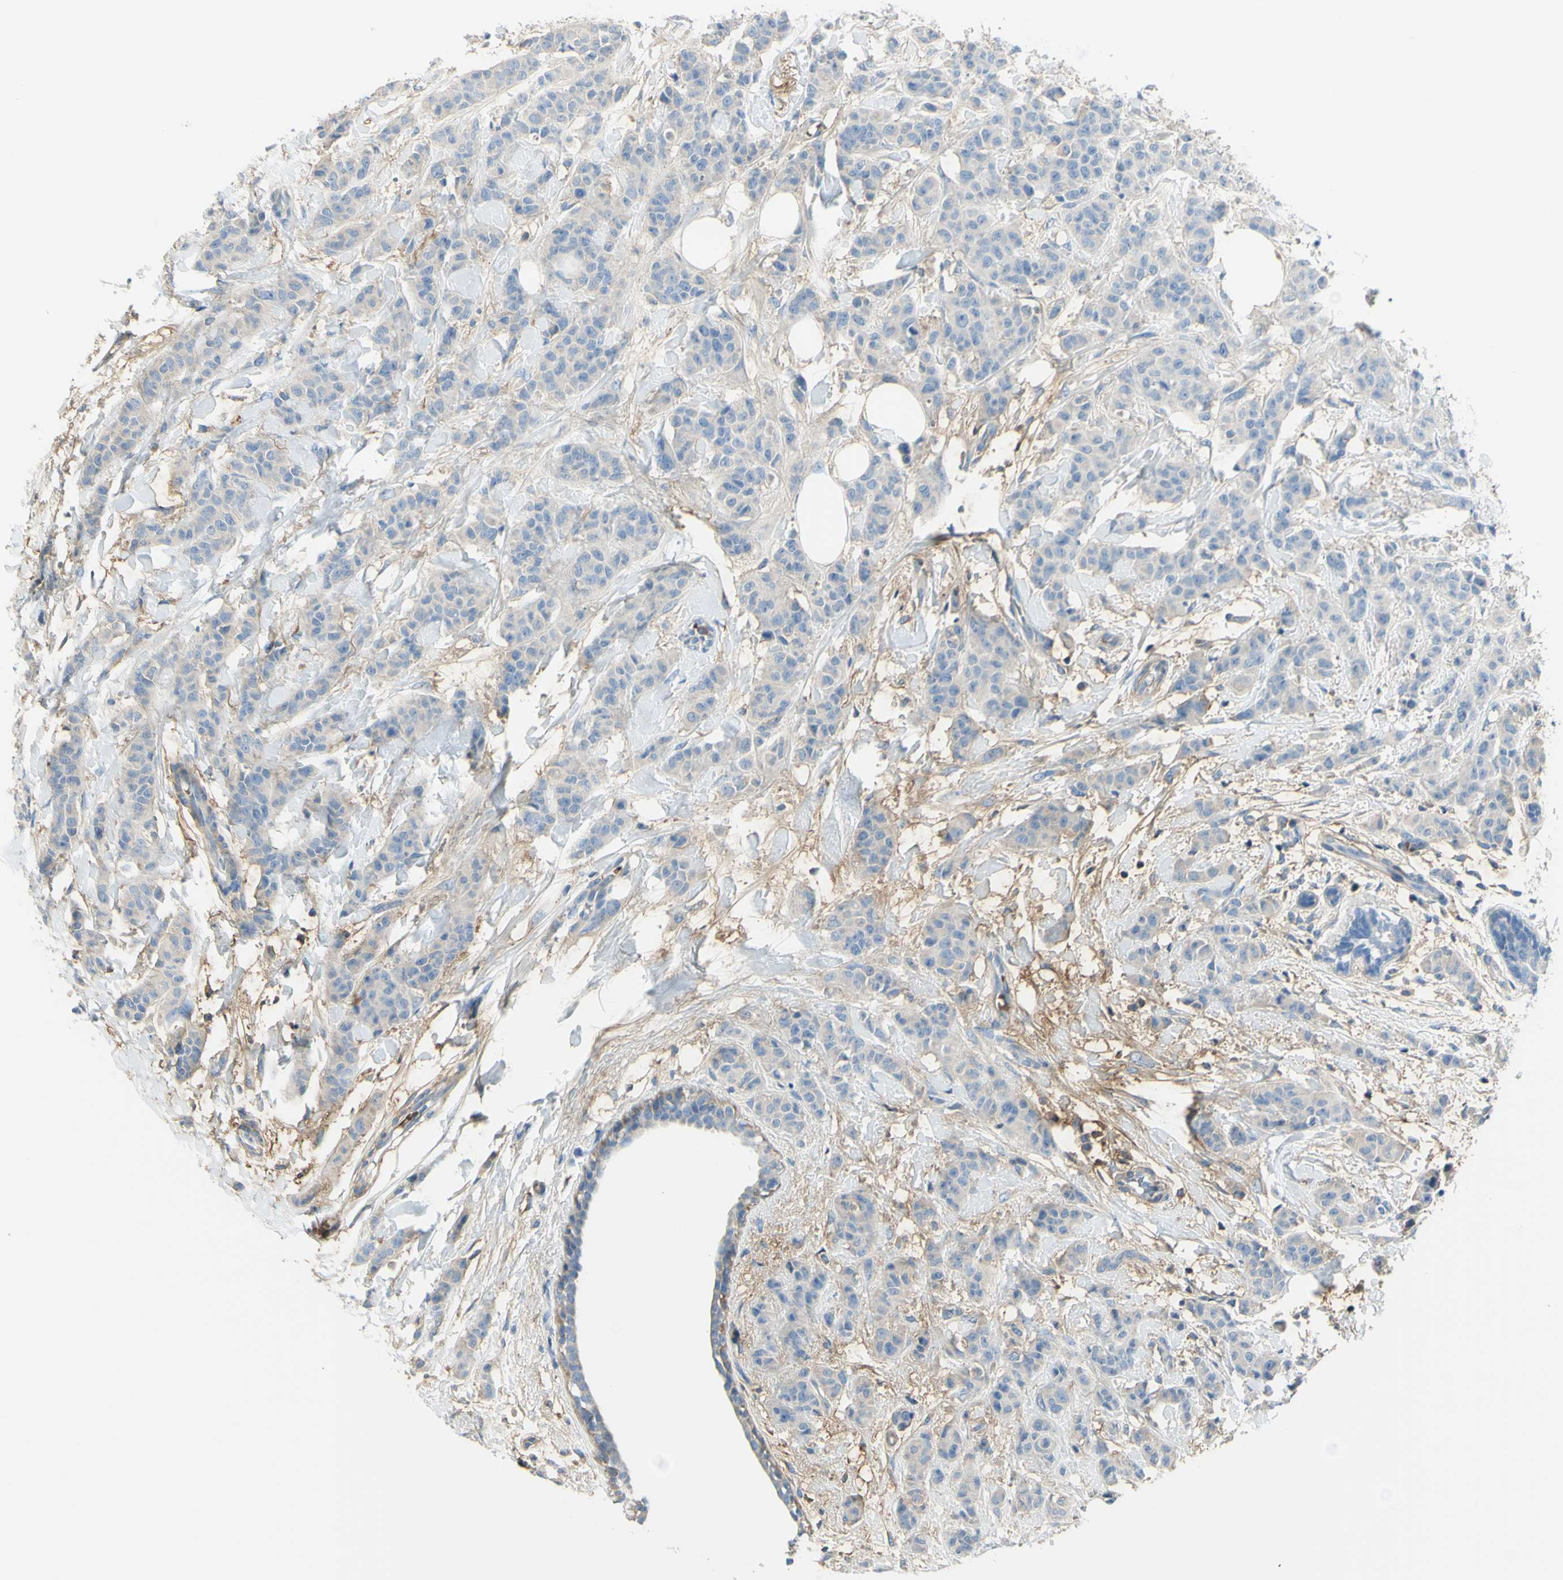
{"staining": {"intensity": "negative", "quantity": "none", "location": "none"}, "tissue": "breast cancer", "cell_type": "Tumor cells", "image_type": "cancer", "snomed": [{"axis": "morphology", "description": "Normal tissue, NOS"}, {"axis": "morphology", "description": "Duct carcinoma"}, {"axis": "topography", "description": "Breast"}], "caption": "Immunohistochemistry (IHC) micrograph of human intraductal carcinoma (breast) stained for a protein (brown), which shows no expression in tumor cells. (DAB (3,3'-diaminobenzidine) IHC visualized using brightfield microscopy, high magnification).", "gene": "NCBP2L", "patient": {"sex": "female", "age": 40}}